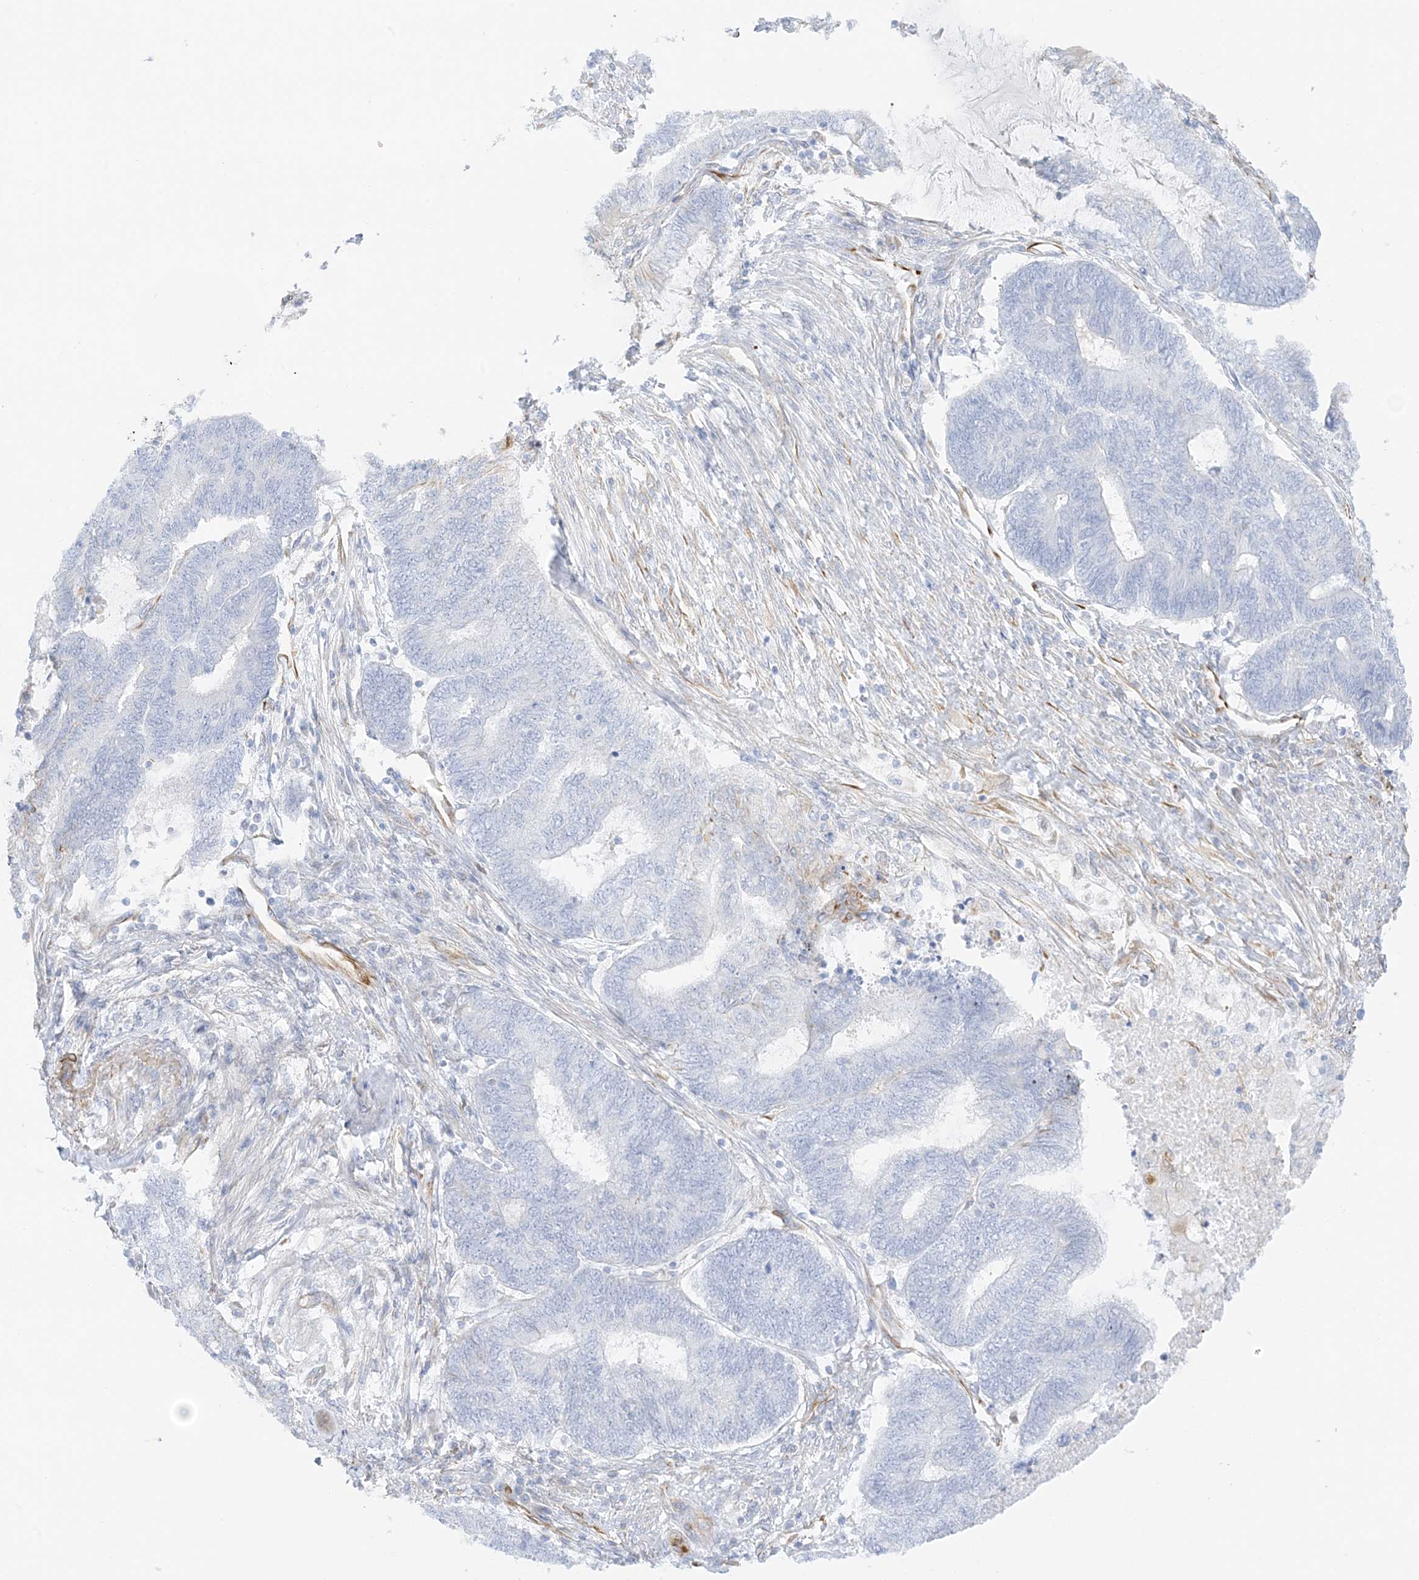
{"staining": {"intensity": "negative", "quantity": "none", "location": "none"}, "tissue": "endometrial cancer", "cell_type": "Tumor cells", "image_type": "cancer", "snomed": [{"axis": "morphology", "description": "Adenocarcinoma, NOS"}, {"axis": "topography", "description": "Uterus"}, {"axis": "topography", "description": "Endometrium"}], "caption": "Photomicrograph shows no significant protein positivity in tumor cells of adenocarcinoma (endometrial). The staining is performed using DAB brown chromogen with nuclei counter-stained in using hematoxylin.", "gene": "PID1", "patient": {"sex": "female", "age": 70}}